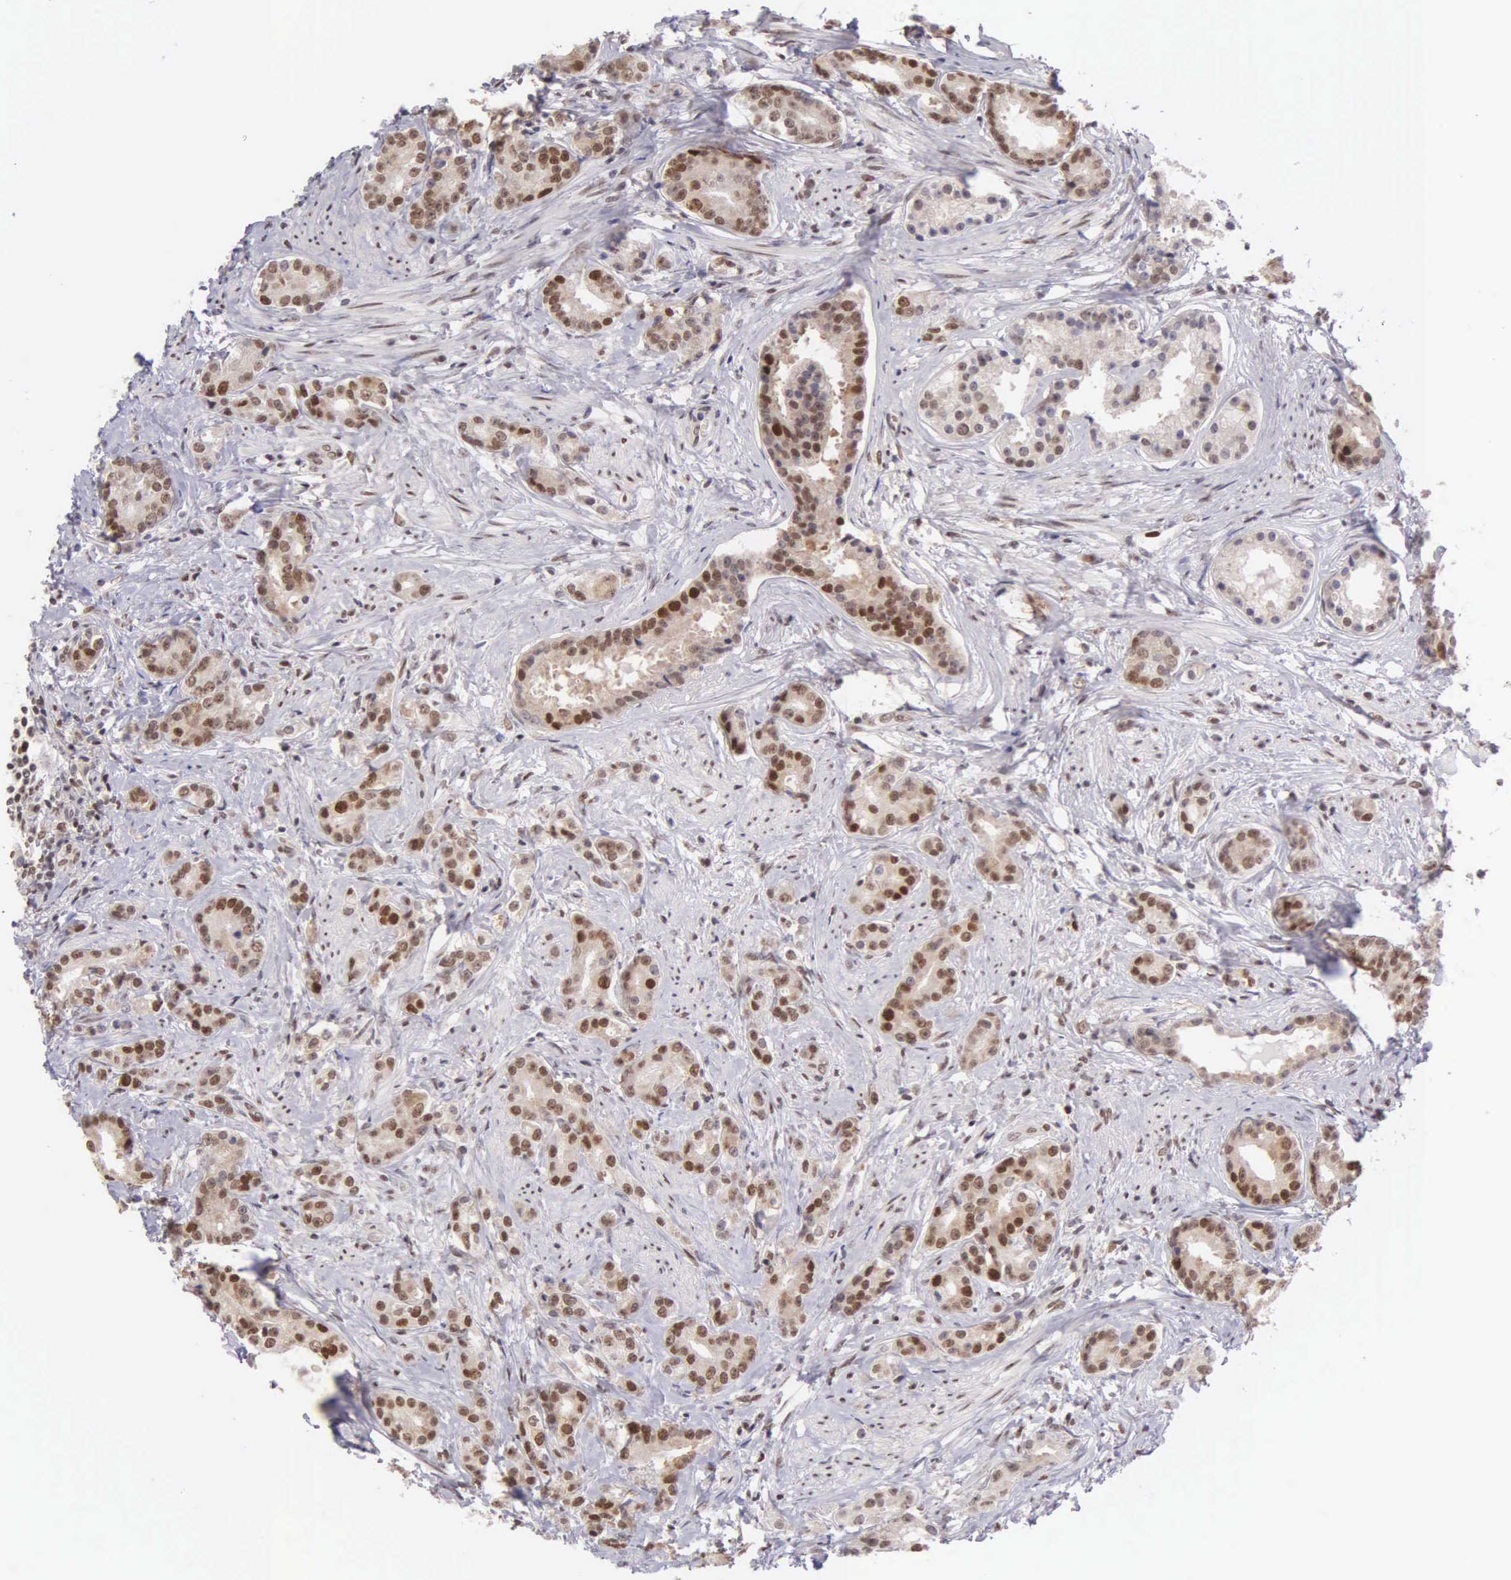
{"staining": {"intensity": "moderate", "quantity": "25%-75%", "location": "cytoplasmic/membranous,nuclear"}, "tissue": "prostate cancer", "cell_type": "Tumor cells", "image_type": "cancer", "snomed": [{"axis": "morphology", "description": "Adenocarcinoma, Medium grade"}, {"axis": "topography", "description": "Prostate"}], "caption": "High-magnification brightfield microscopy of prostate medium-grade adenocarcinoma stained with DAB (brown) and counterstained with hematoxylin (blue). tumor cells exhibit moderate cytoplasmic/membranous and nuclear expression is present in about25%-75% of cells.", "gene": "UBR7", "patient": {"sex": "male", "age": 59}}